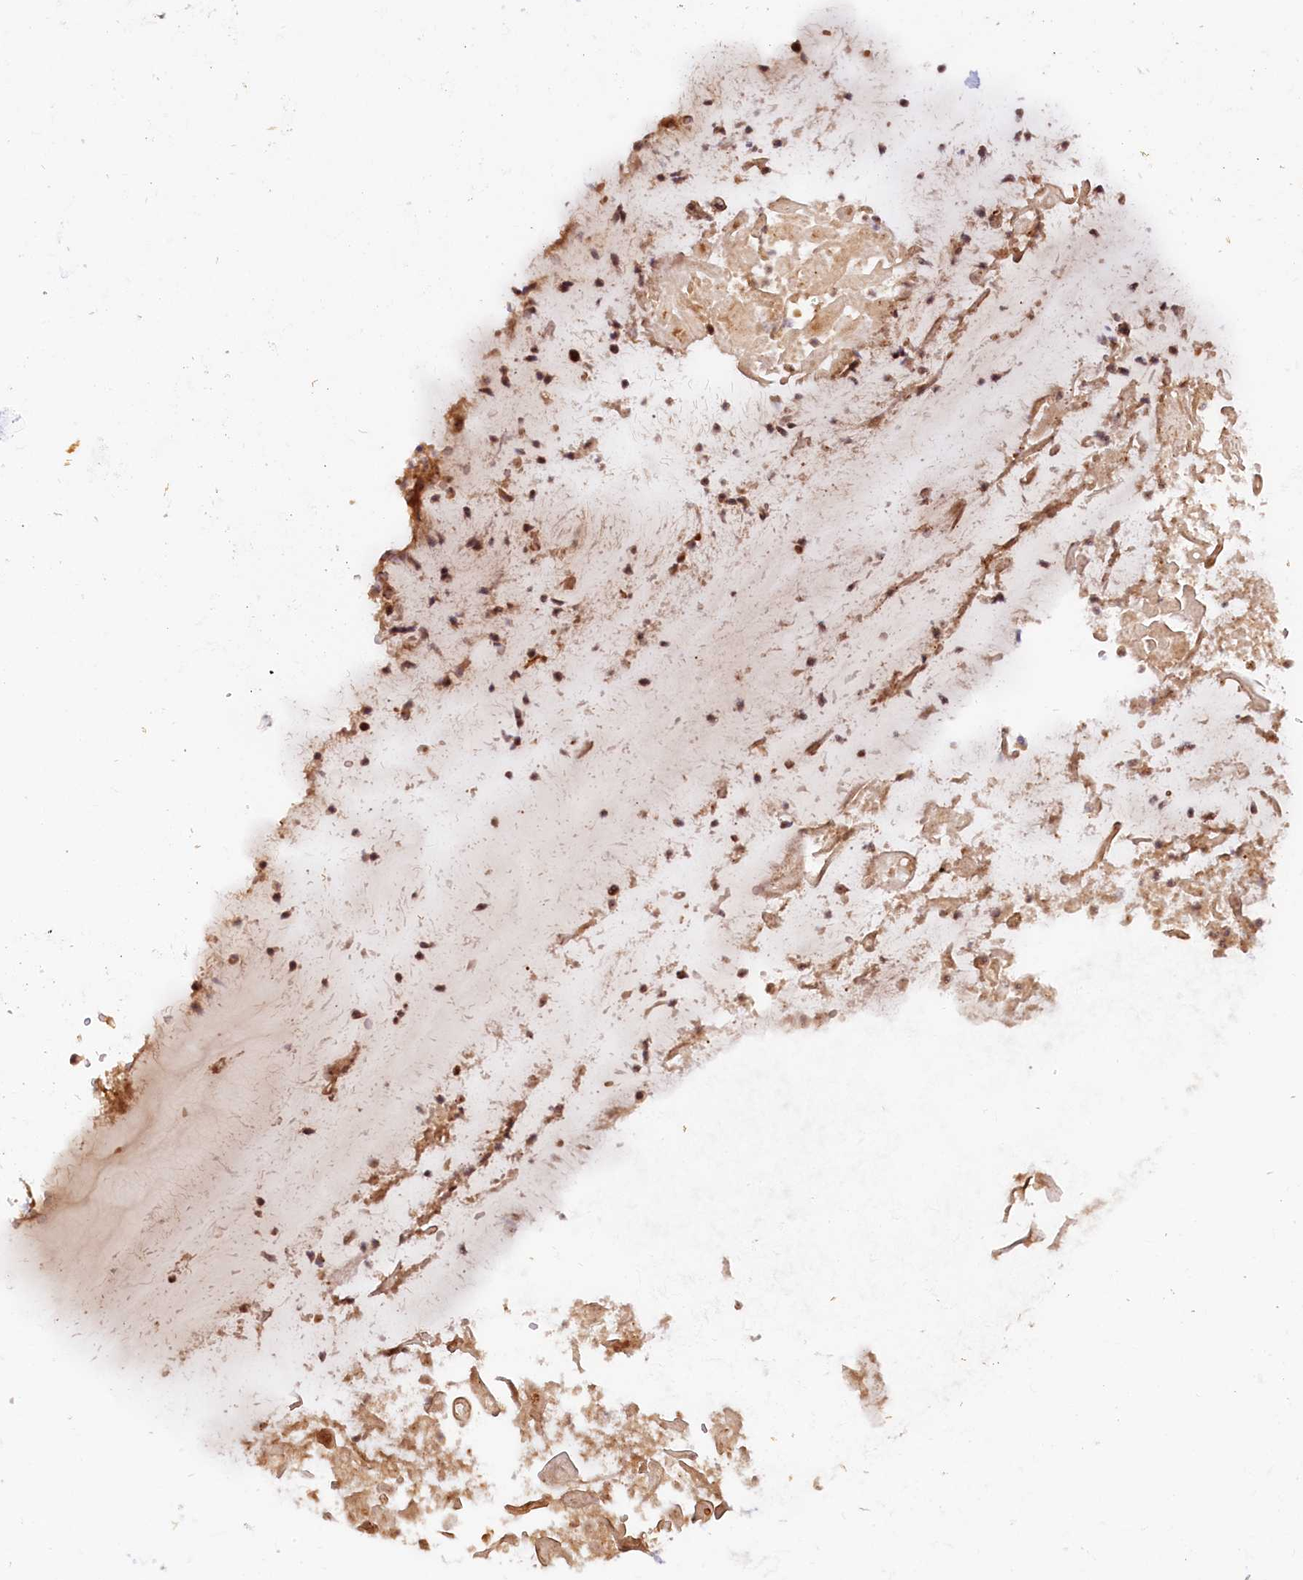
{"staining": {"intensity": "moderate", "quantity": ">75%", "location": "cytoplasmic/membranous"}, "tissue": "adipose tissue", "cell_type": "Adipocytes", "image_type": "normal", "snomed": [{"axis": "morphology", "description": "Normal tissue, NOS"}, {"axis": "topography", "description": "Lymph node"}, {"axis": "topography", "description": "Cartilage tissue"}, {"axis": "topography", "description": "Bronchus"}], "caption": "About >75% of adipocytes in normal human adipose tissue display moderate cytoplasmic/membranous protein expression as visualized by brown immunohistochemical staining.", "gene": "ANKRD24", "patient": {"sex": "male", "age": 63}}